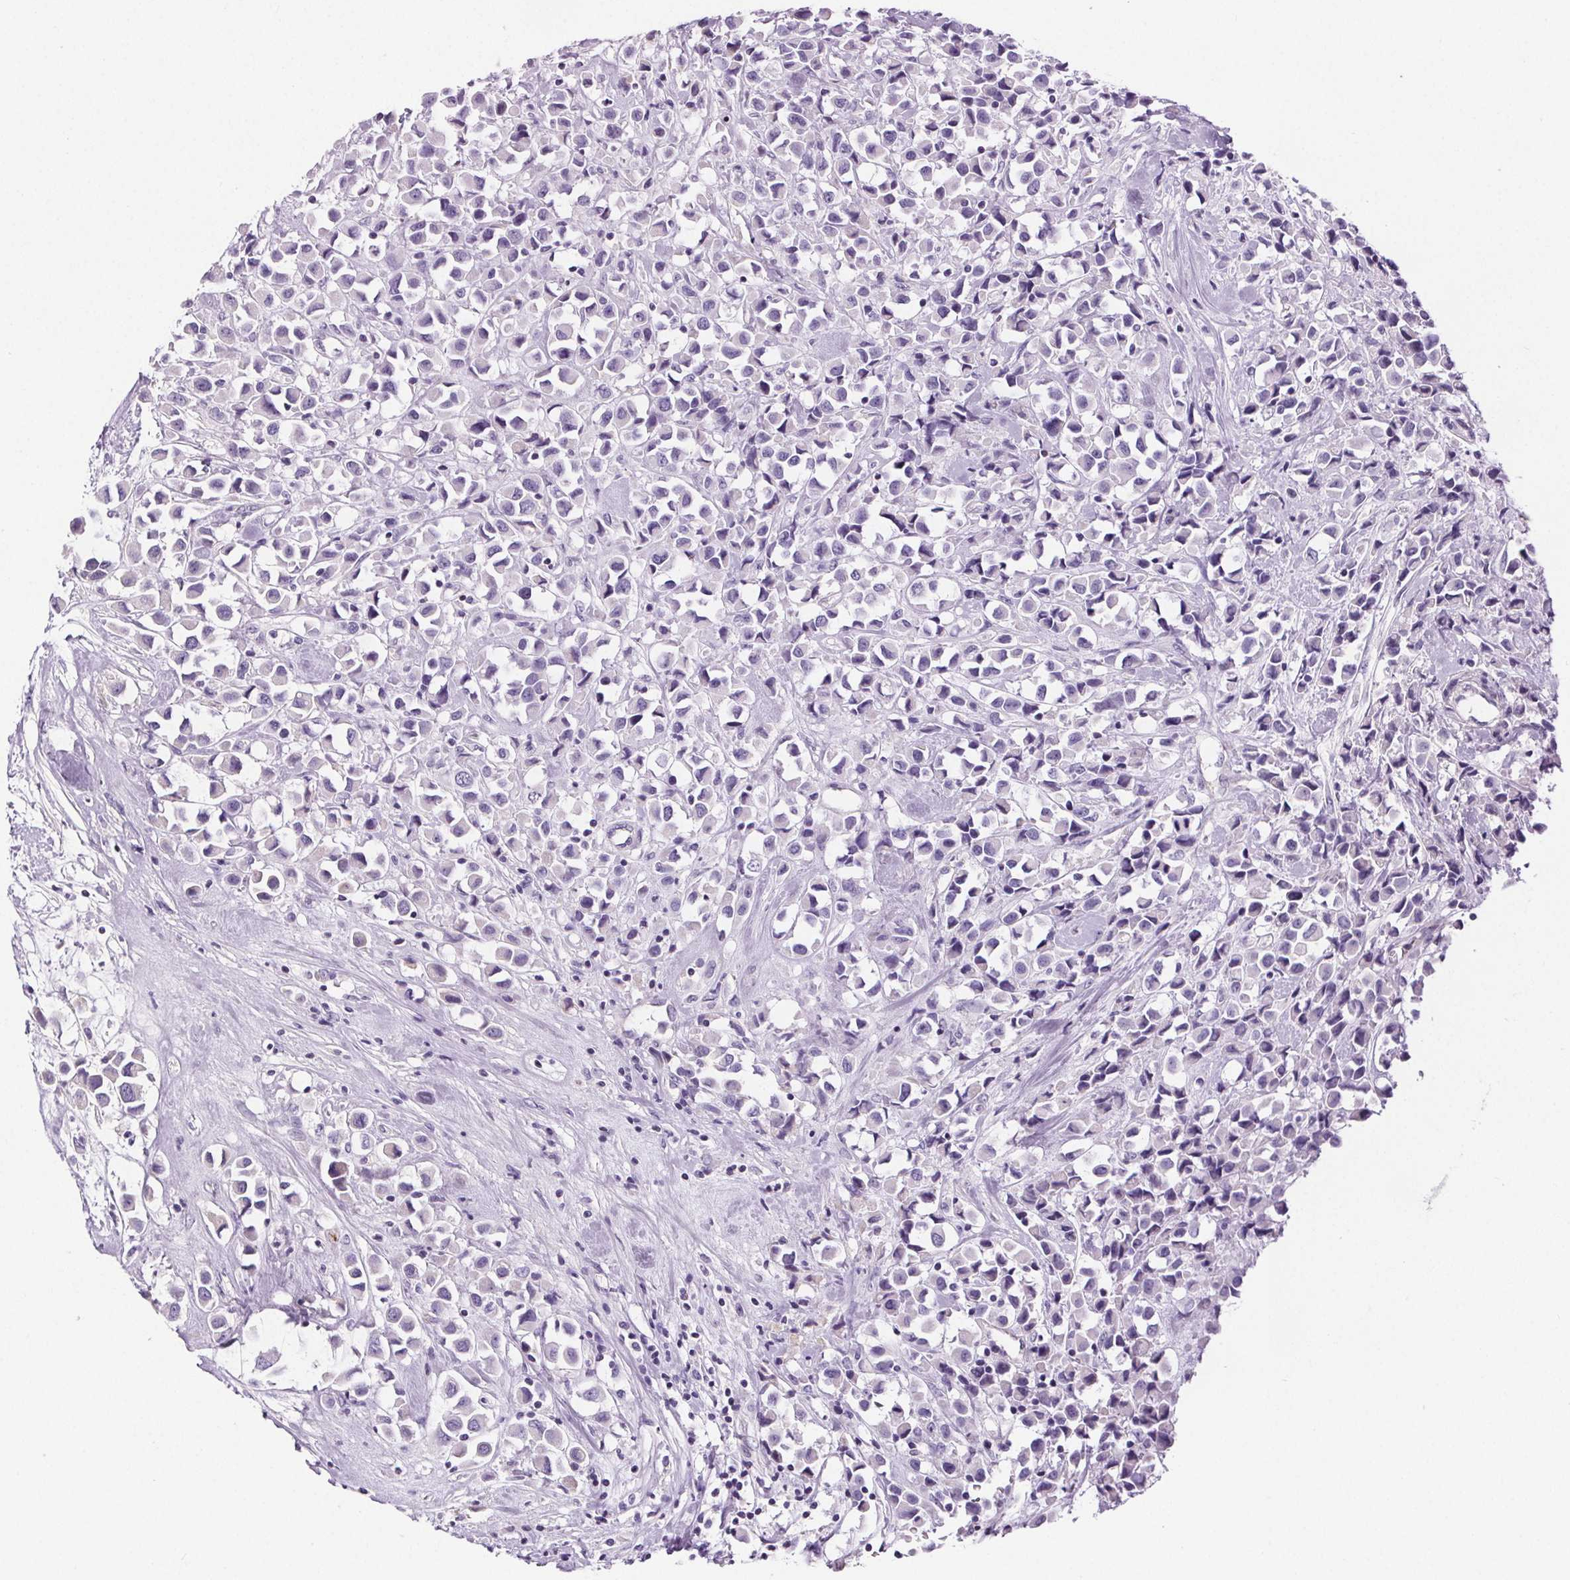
{"staining": {"intensity": "negative", "quantity": "none", "location": "none"}, "tissue": "breast cancer", "cell_type": "Tumor cells", "image_type": "cancer", "snomed": [{"axis": "morphology", "description": "Duct carcinoma"}, {"axis": "topography", "description": "Breast"}], "caption": "IHC of human breast cancer (infiltrating ductal carcinoma) demonstrates no expression in tumor cells. The staining is performed using DAB (3,3'-diaminobenzidine) brown chromogen with nuclei counter-stained in using hematoxylin.", "gene": "CD5L", "patient": {"sex": "female", "age": 61}}